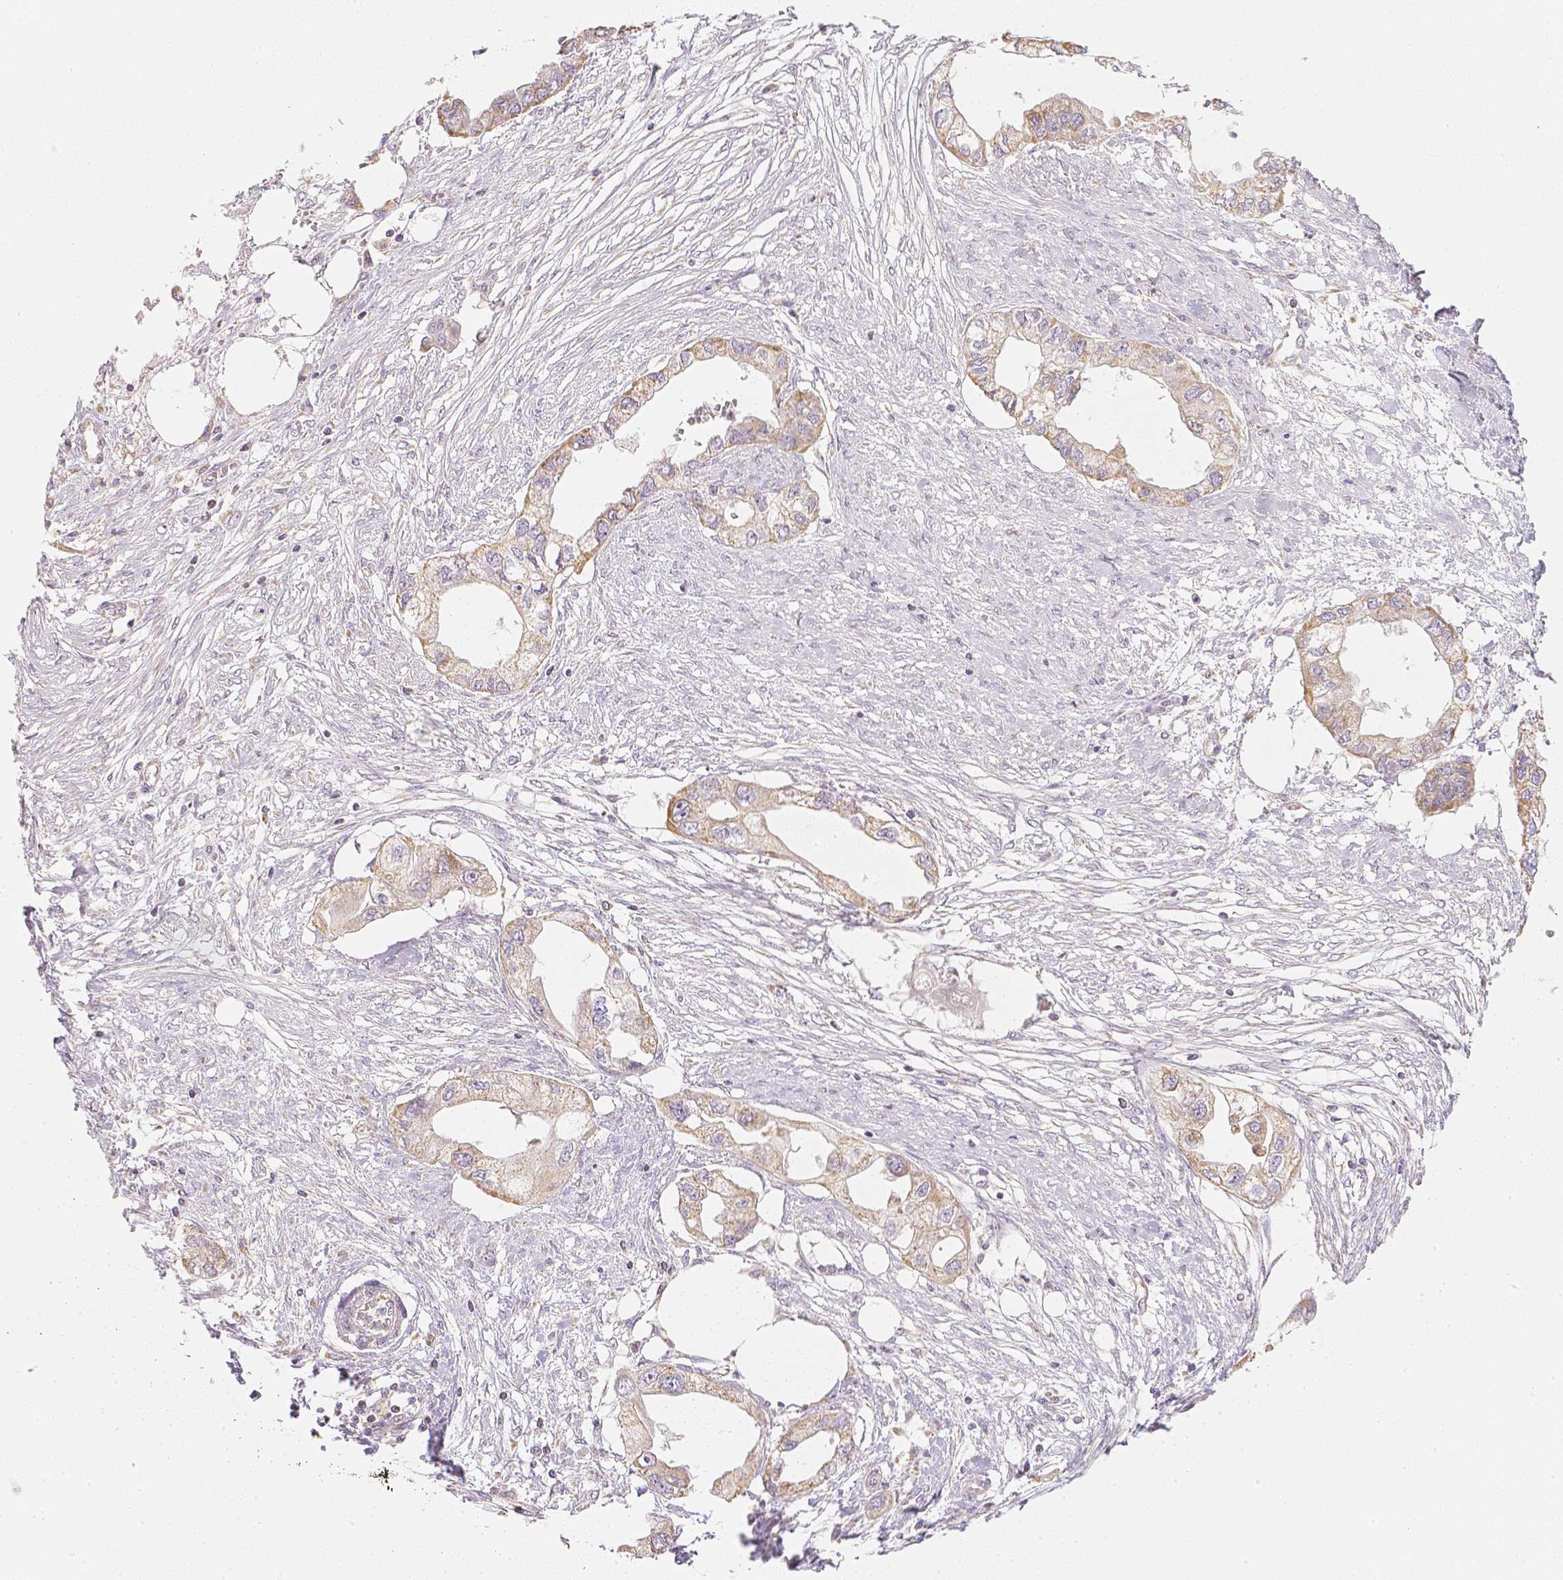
{"staining": {"intensity": "weak", "quantity": ">75%", "location": "cytoplasmic/membranous"}, "tissue": "endometrial cancer", "cell_type": "Tumor cells", "image_type": "cancer", "snomed": [{"axis": "morphology", "description": "Adenocarcinoma, NOS"}, {"axis": "morphology", "description": "Adenocarcinoma, metastatic, NOS"}, {"axis": "topography", "description": "Adipose tissue"}, {"axis": "topography", "description": "Endometrium"}], "caption": "This photomicrograph shows IHC staining of human endometrial adenocarcinoma, with low weak cytoplasmic/membranous expression in about >75% of tumor cells.", "gene": "NVL", "patient": {"sex": "female", "age": 67}}